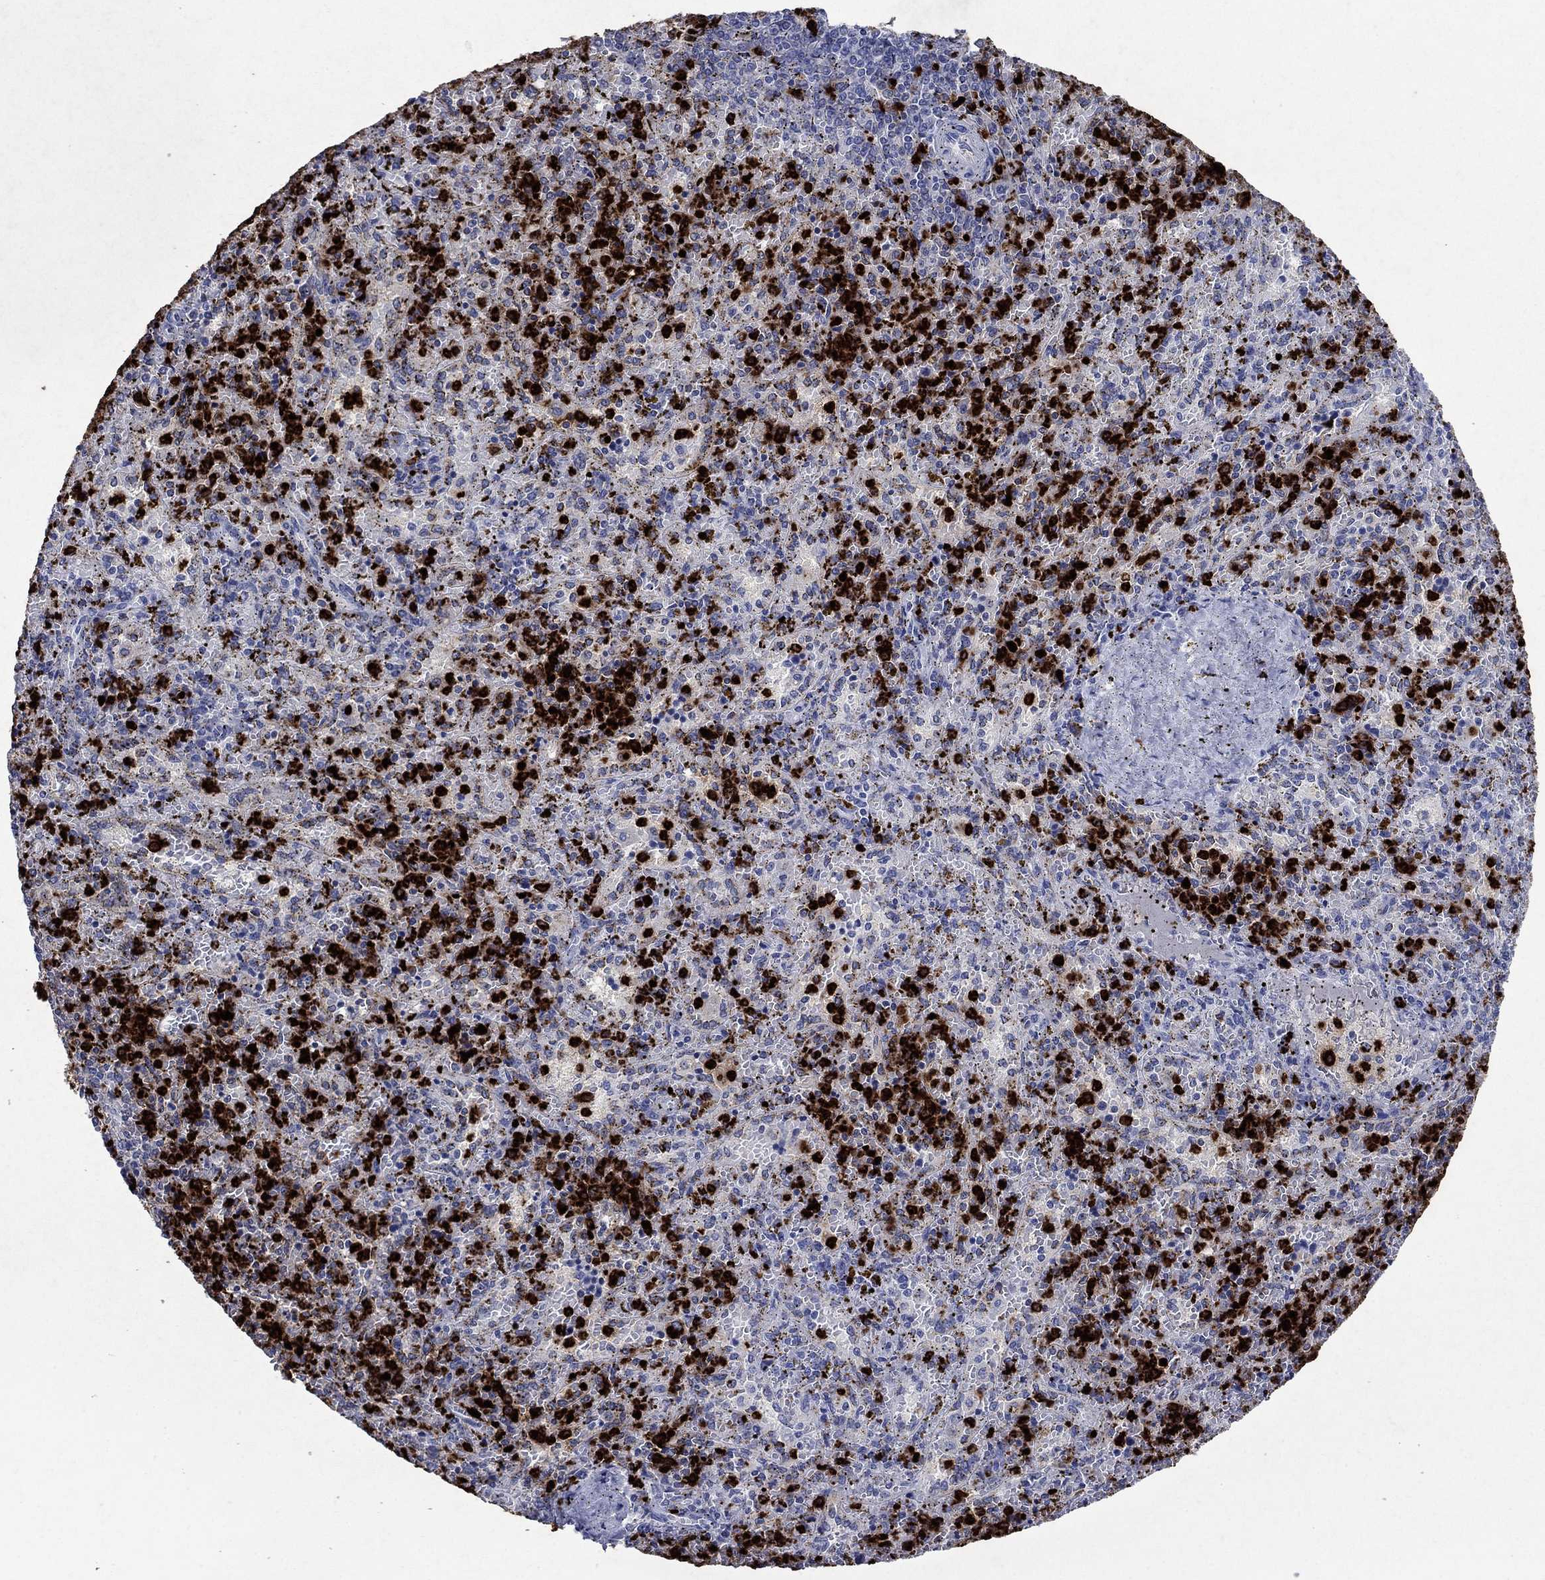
{"staining": {"intensity": "strong", "quantity": "25%-75%", "location": "cytoplasmic/membranous"}, "tissue": "spleen", "cell_type": "Cells in red pulp", "image_type": "normal", "snomed": [{"axis": "morphology", "description": "Normal tissue, NOS"}, {"axis": "topography", "description": "Spleen"}], "caption": "This micrograph shows immunohistochemistry (IHC) staining of normal spleen, with high strong cytoplasmic/membranous positivity in about 25%-75% of cells in red pulp.", "gene": "AZU1", "patient": {"sex": "female", "age": 50}}